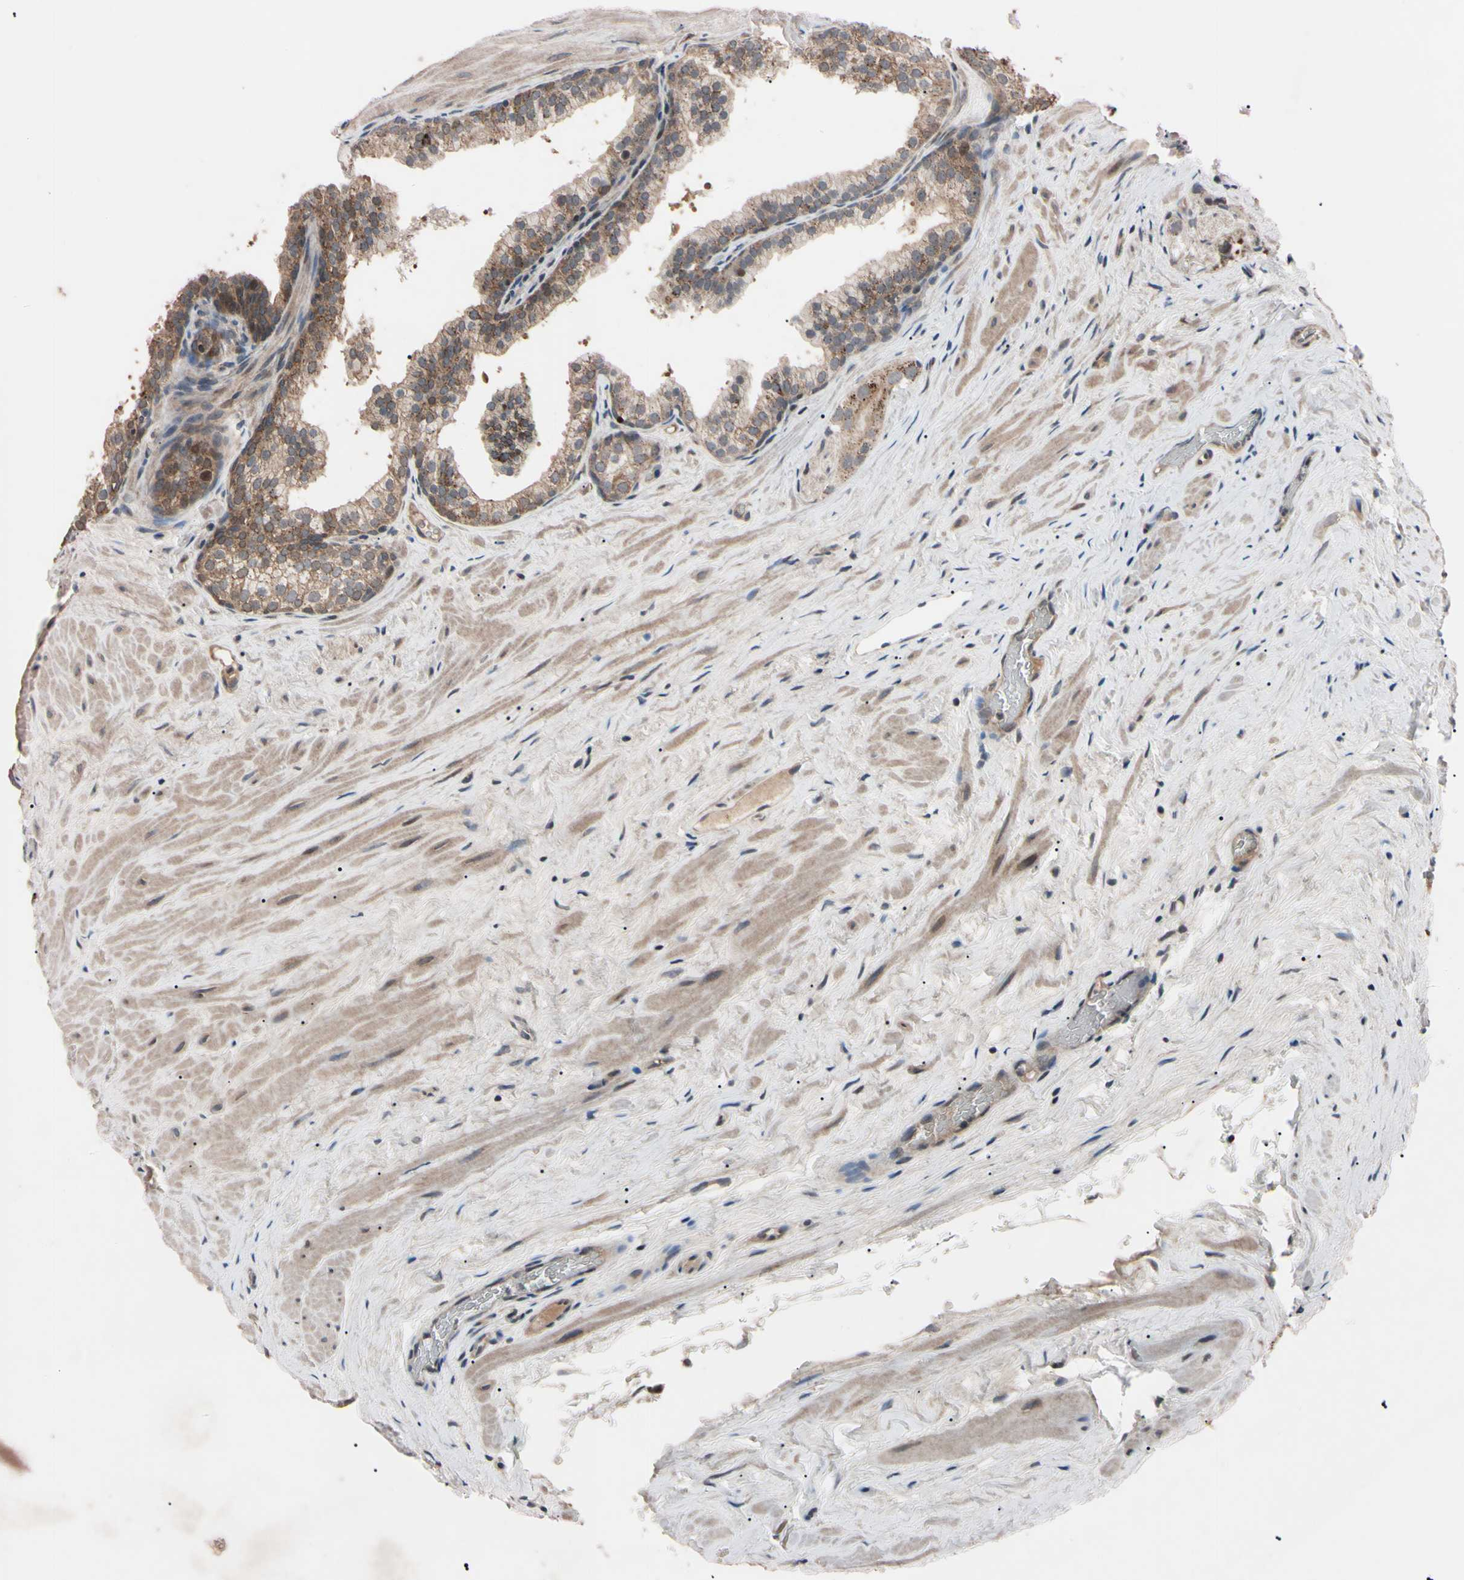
{"staining": {"intensity": "moderate", "quantity": ">75%", "location": "cytoplasmic/membranous"}, "tissue": "prostate cancer", "cell_type": "Tumor cells", "image_type": "cancer", "snomed": [{"axis": "morphology", "description": "Adenocarcinoma, Low grade"}, {"axis": "topography", "description": "Prostate"}], "caption": "The photomicrograph reveals a brown stain indicating the presence of a protein in the cytoplasmic/membranous of tumor cells in low-grade adenocarcinoma (prostate).", "gene": "TNFRSF1A", "patient": {"sex": "male", "age": 59}}